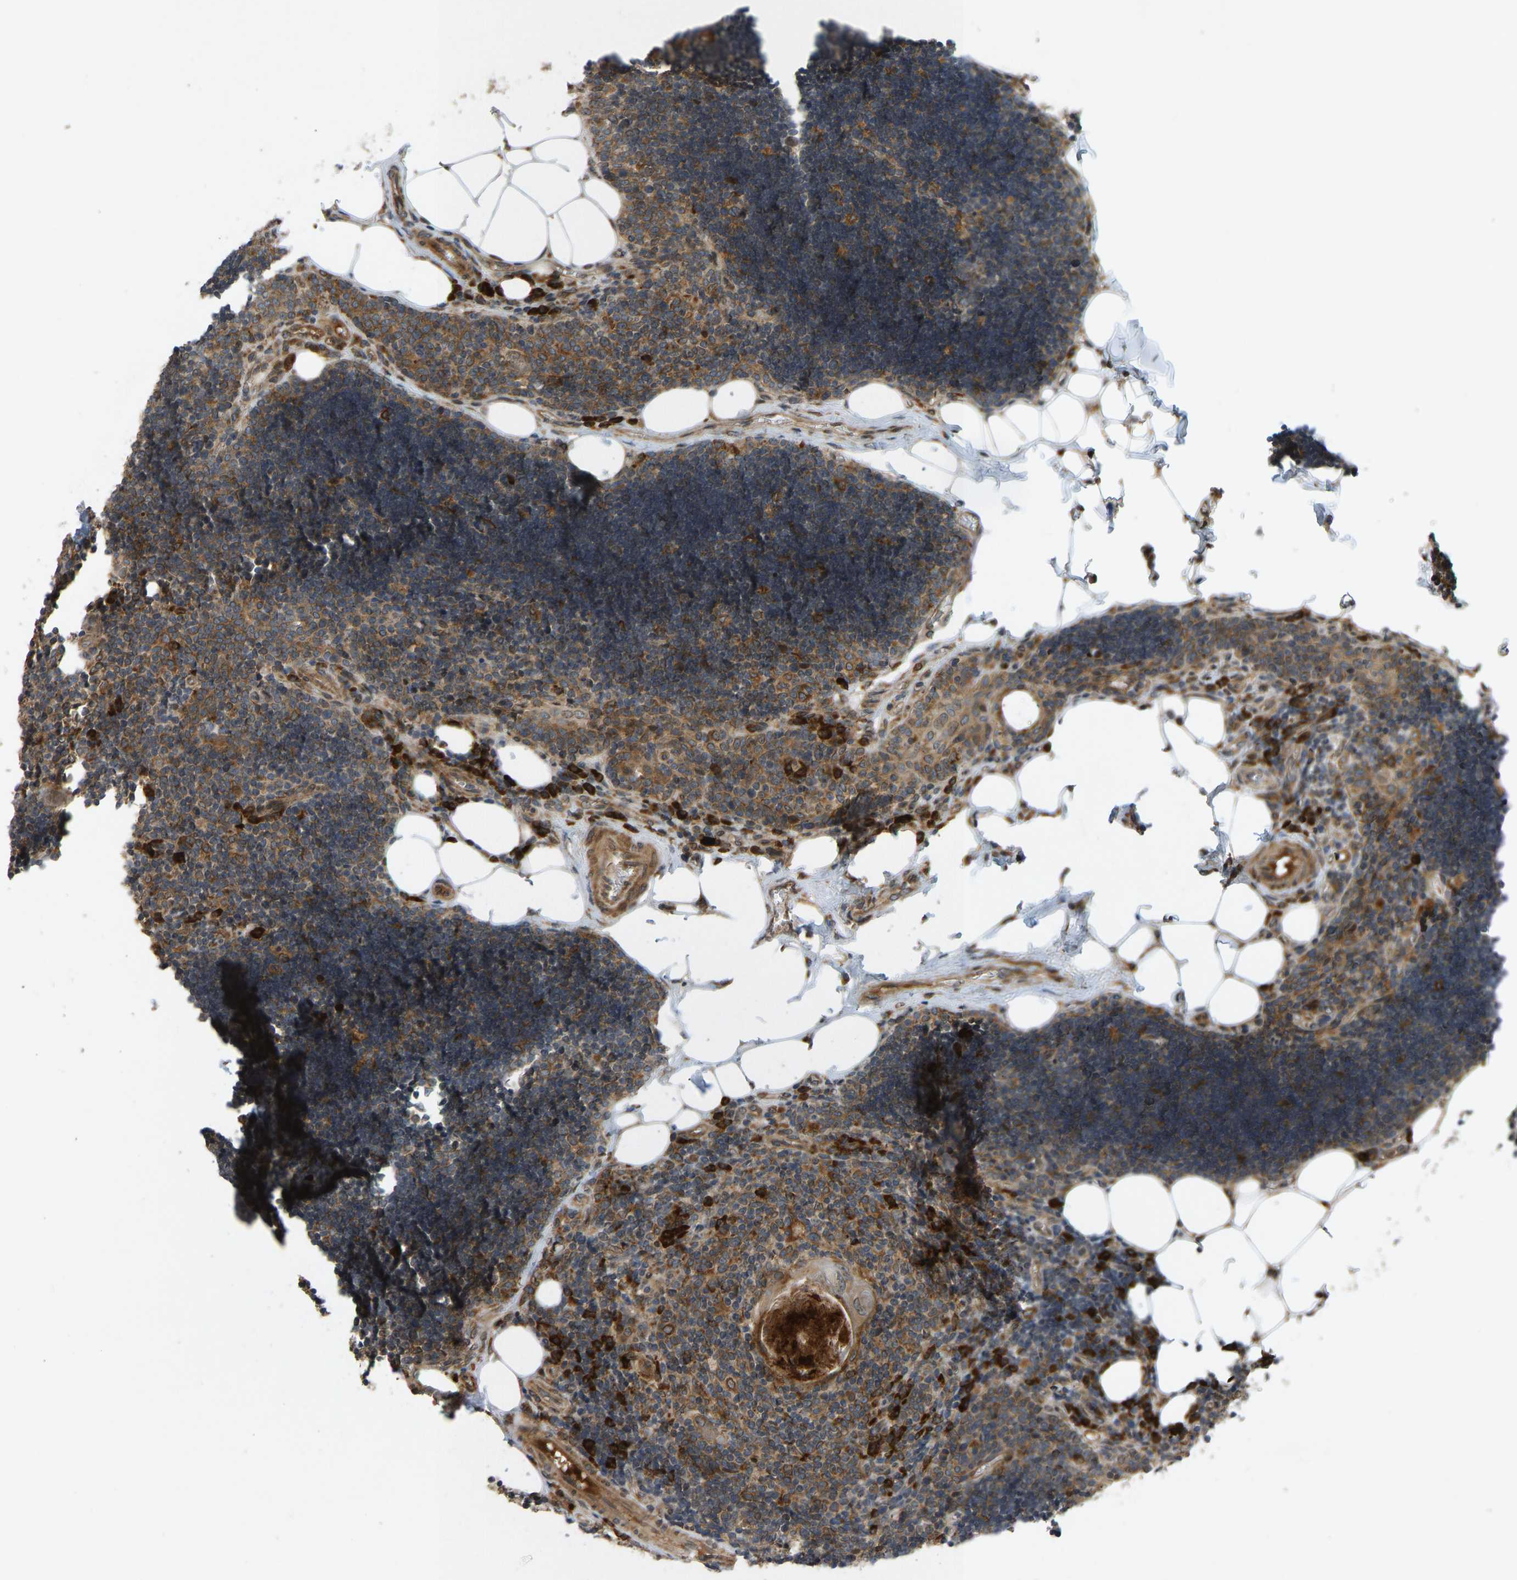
{"staining": {"intensity": "strong", "quantity": "25%-75%", "location": "cytoplasmic/membranous"}, "tissue": "lymph node", "cell_type": "Germinal center cells", "image_type": "normal", "snomed": [{"axis": "morphology", "description": "Normal tissue, NOS"}, {"axis": "topography", "description": "Lymph node"}], "caption": "A high amount of strong cytoplasmic/membranous positivity is seen in about 25%-75% of germinal center cells in unremarkable lymph node. (DAB (3,3'-diaminobenzidine) IHC, brown staining for protein, blue staining for nuclei).", "gene": "RPN2", "patient": {"sex": "male", "age": 33}}